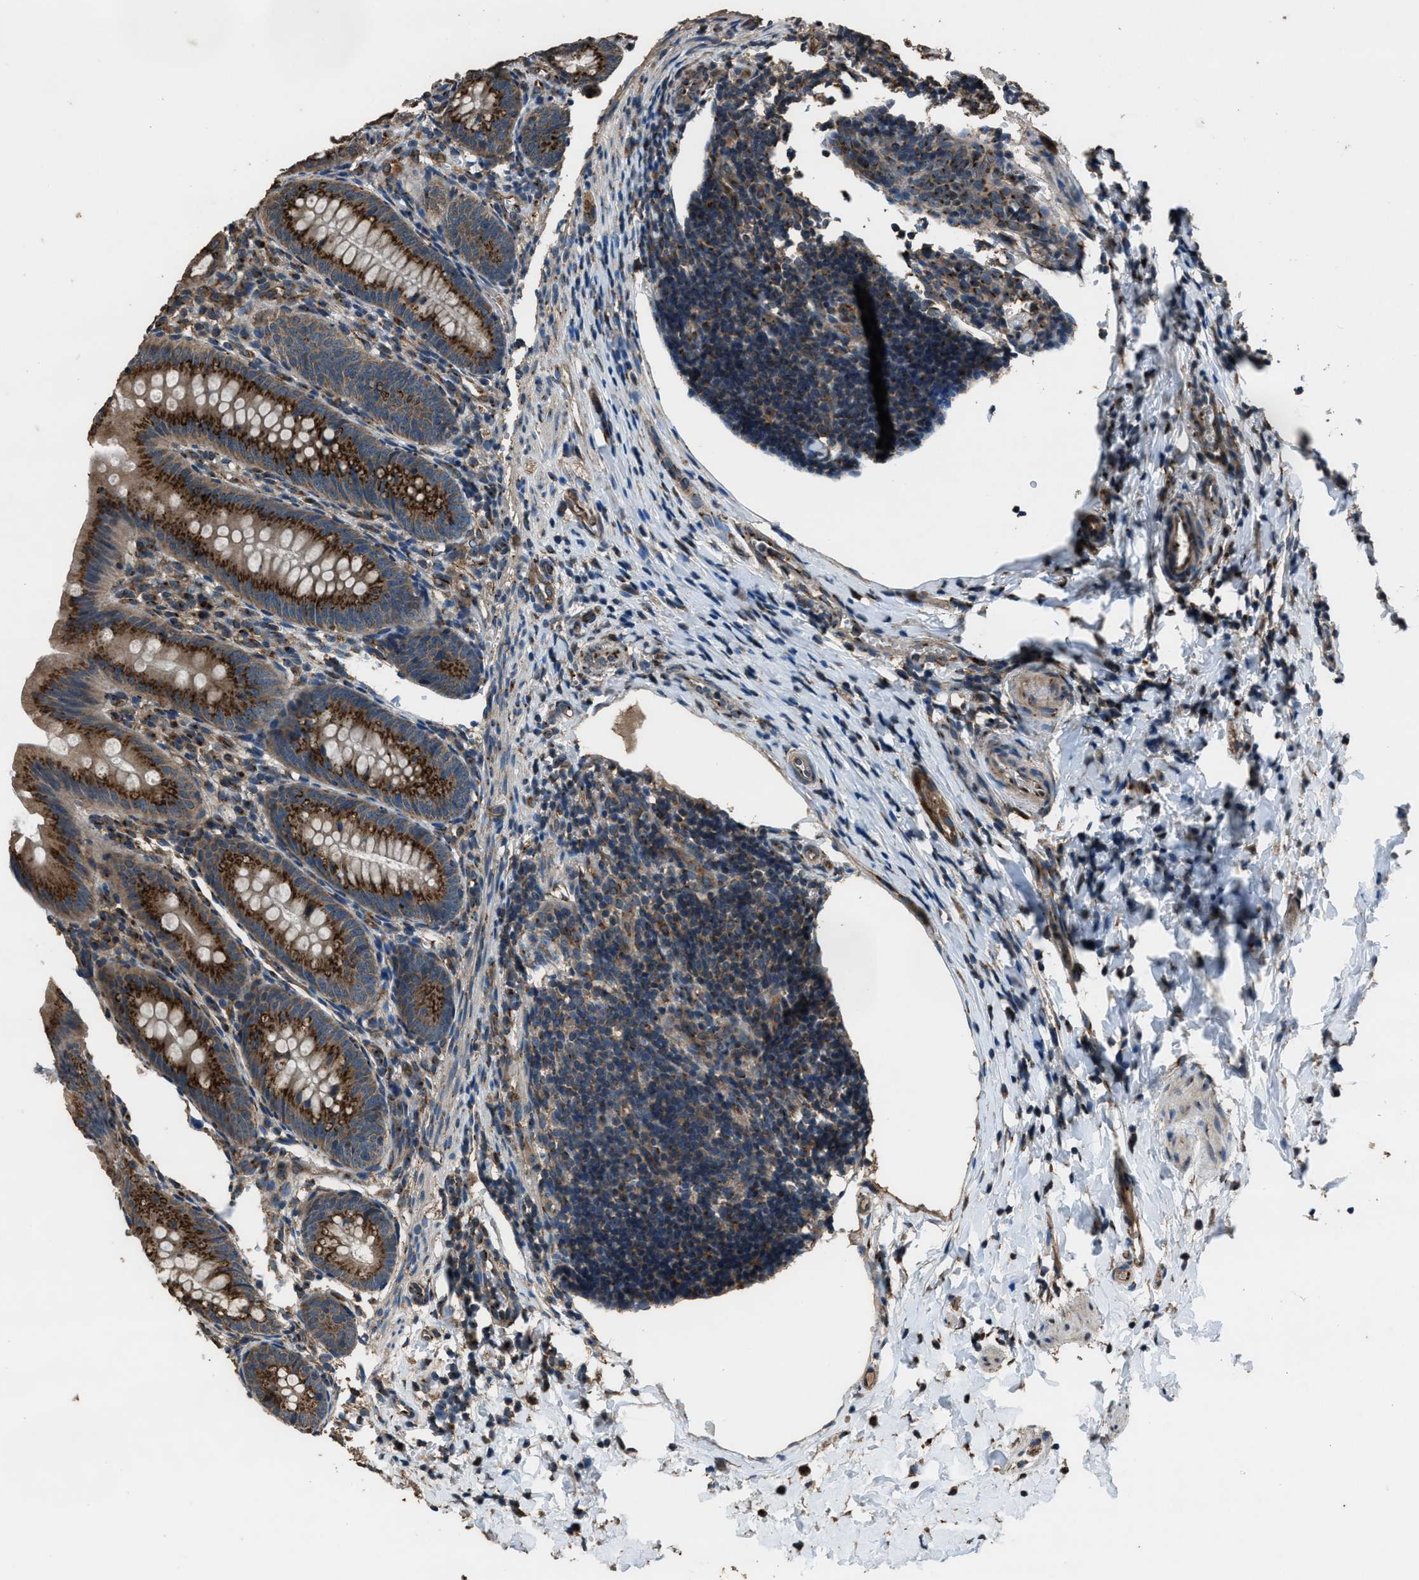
{"staining": {"intensity": "strong", "quantity": ">75%", "location": "cytoplasmic/membranous"}, "tissue": "appendix", "cell_type": "Glandular cells", "image_type": "normal", "snomed": [{"axis": "morphology", "description": "Normal tissue, NOS"}, {"axis": "topography", "description": "Appendix"}], "caption": "Appendix stained with immunohistochemistry (IHC) demonstrates strong cytoplasmic/membranous positivity in about >75% of glandular cells.", "gene": "SLC38A10", "patient": {"sex": "male", "age": 1}}